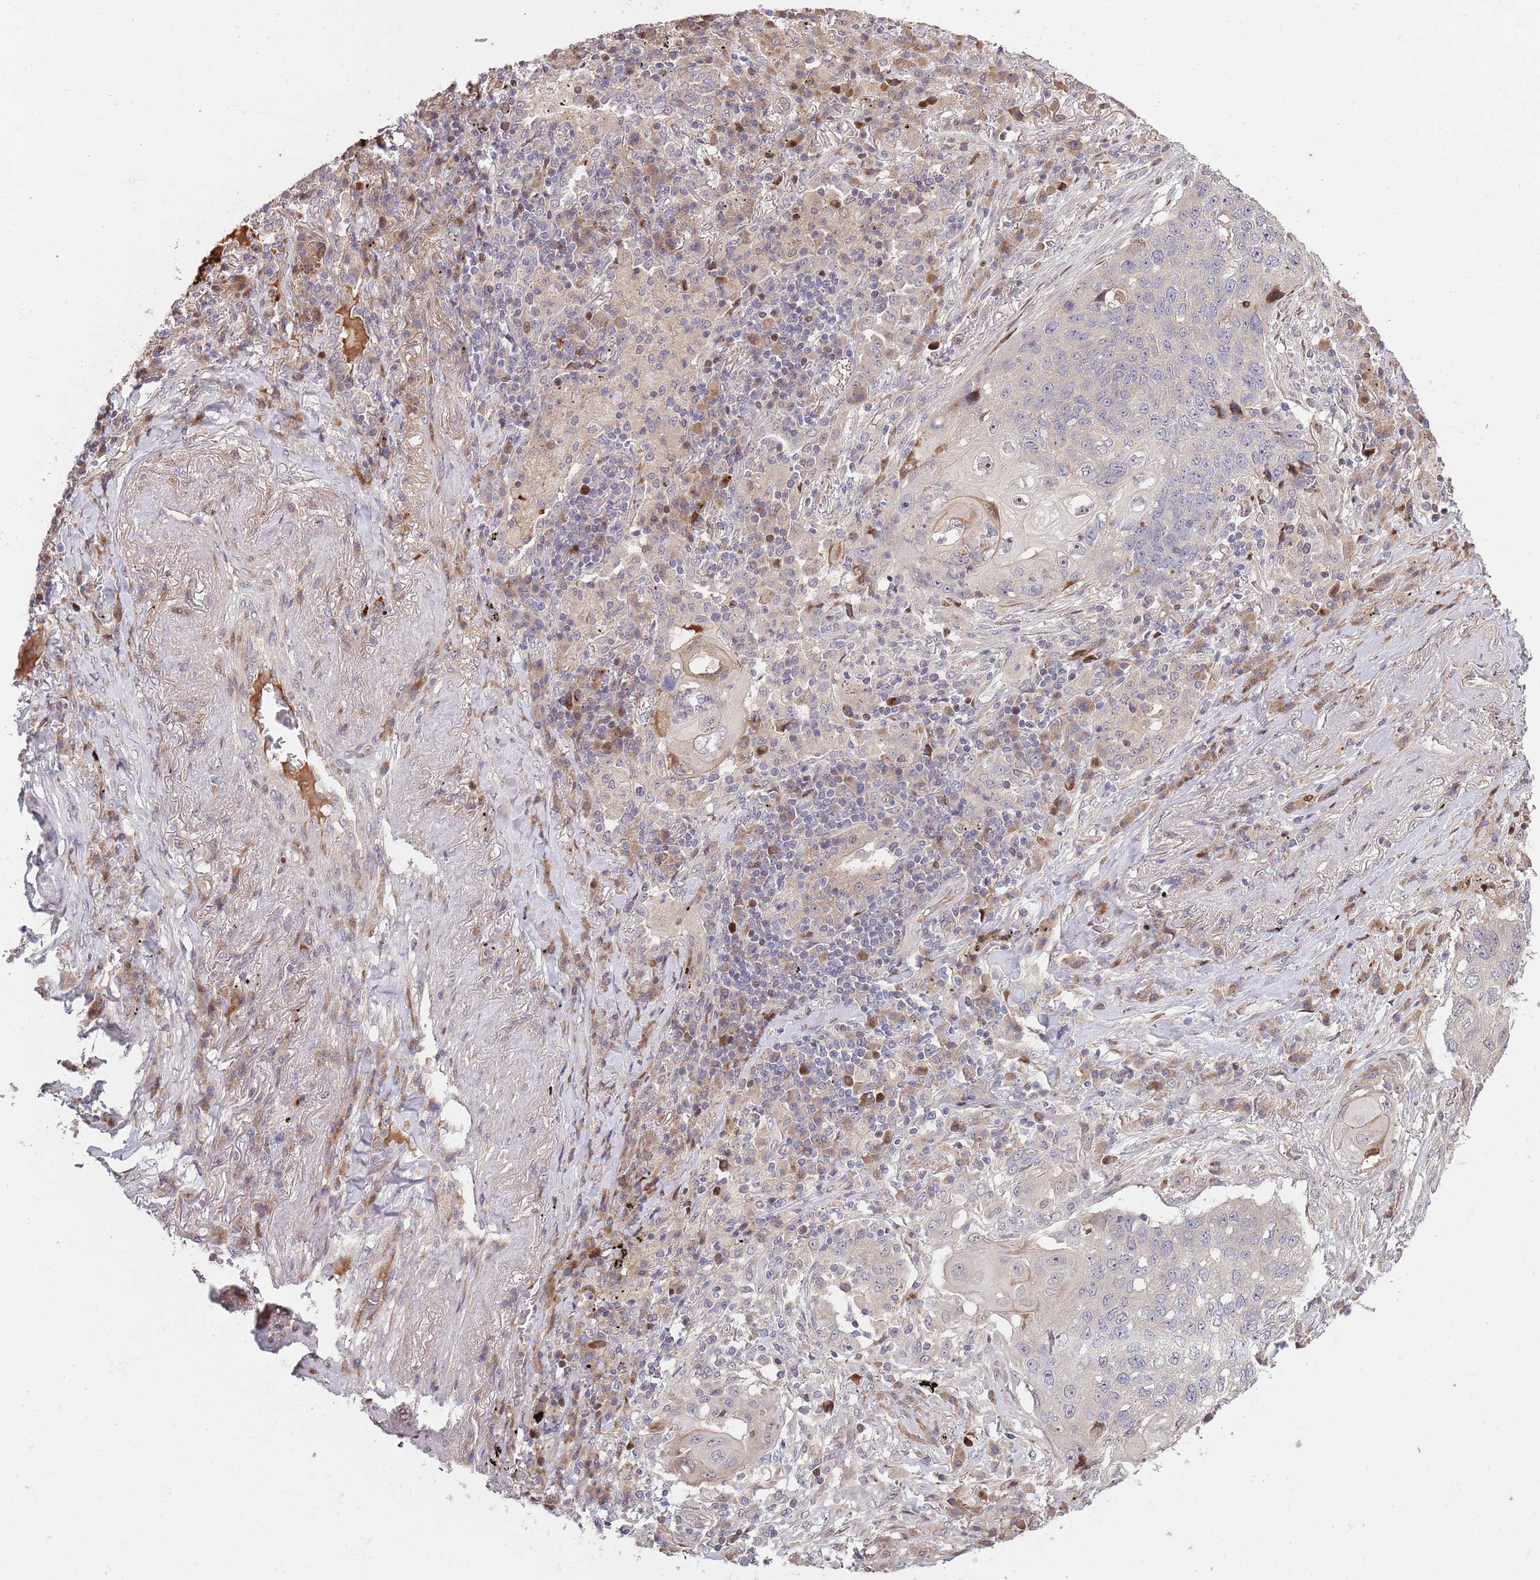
{"staining": {"intensity": "negative", "quantity": "none", "location": "none"}, "tissue": "lung cancer", "cell_type": "Tumor cells", "image_type": "cancer", "snomed": [{"axis": "morphology", "description": "Squamous cell carcinoma, NOS"}, {"axis": "topography", "description": "Lung"}], "caption": "This is an immunohistochemistry (IHC) histopathology image of lung cancer (squamous cell carcinoma). There is no expression in tumor cells.", "gene": "SYNDIG1L", "patient": {"sex": "female", "age": 63}}